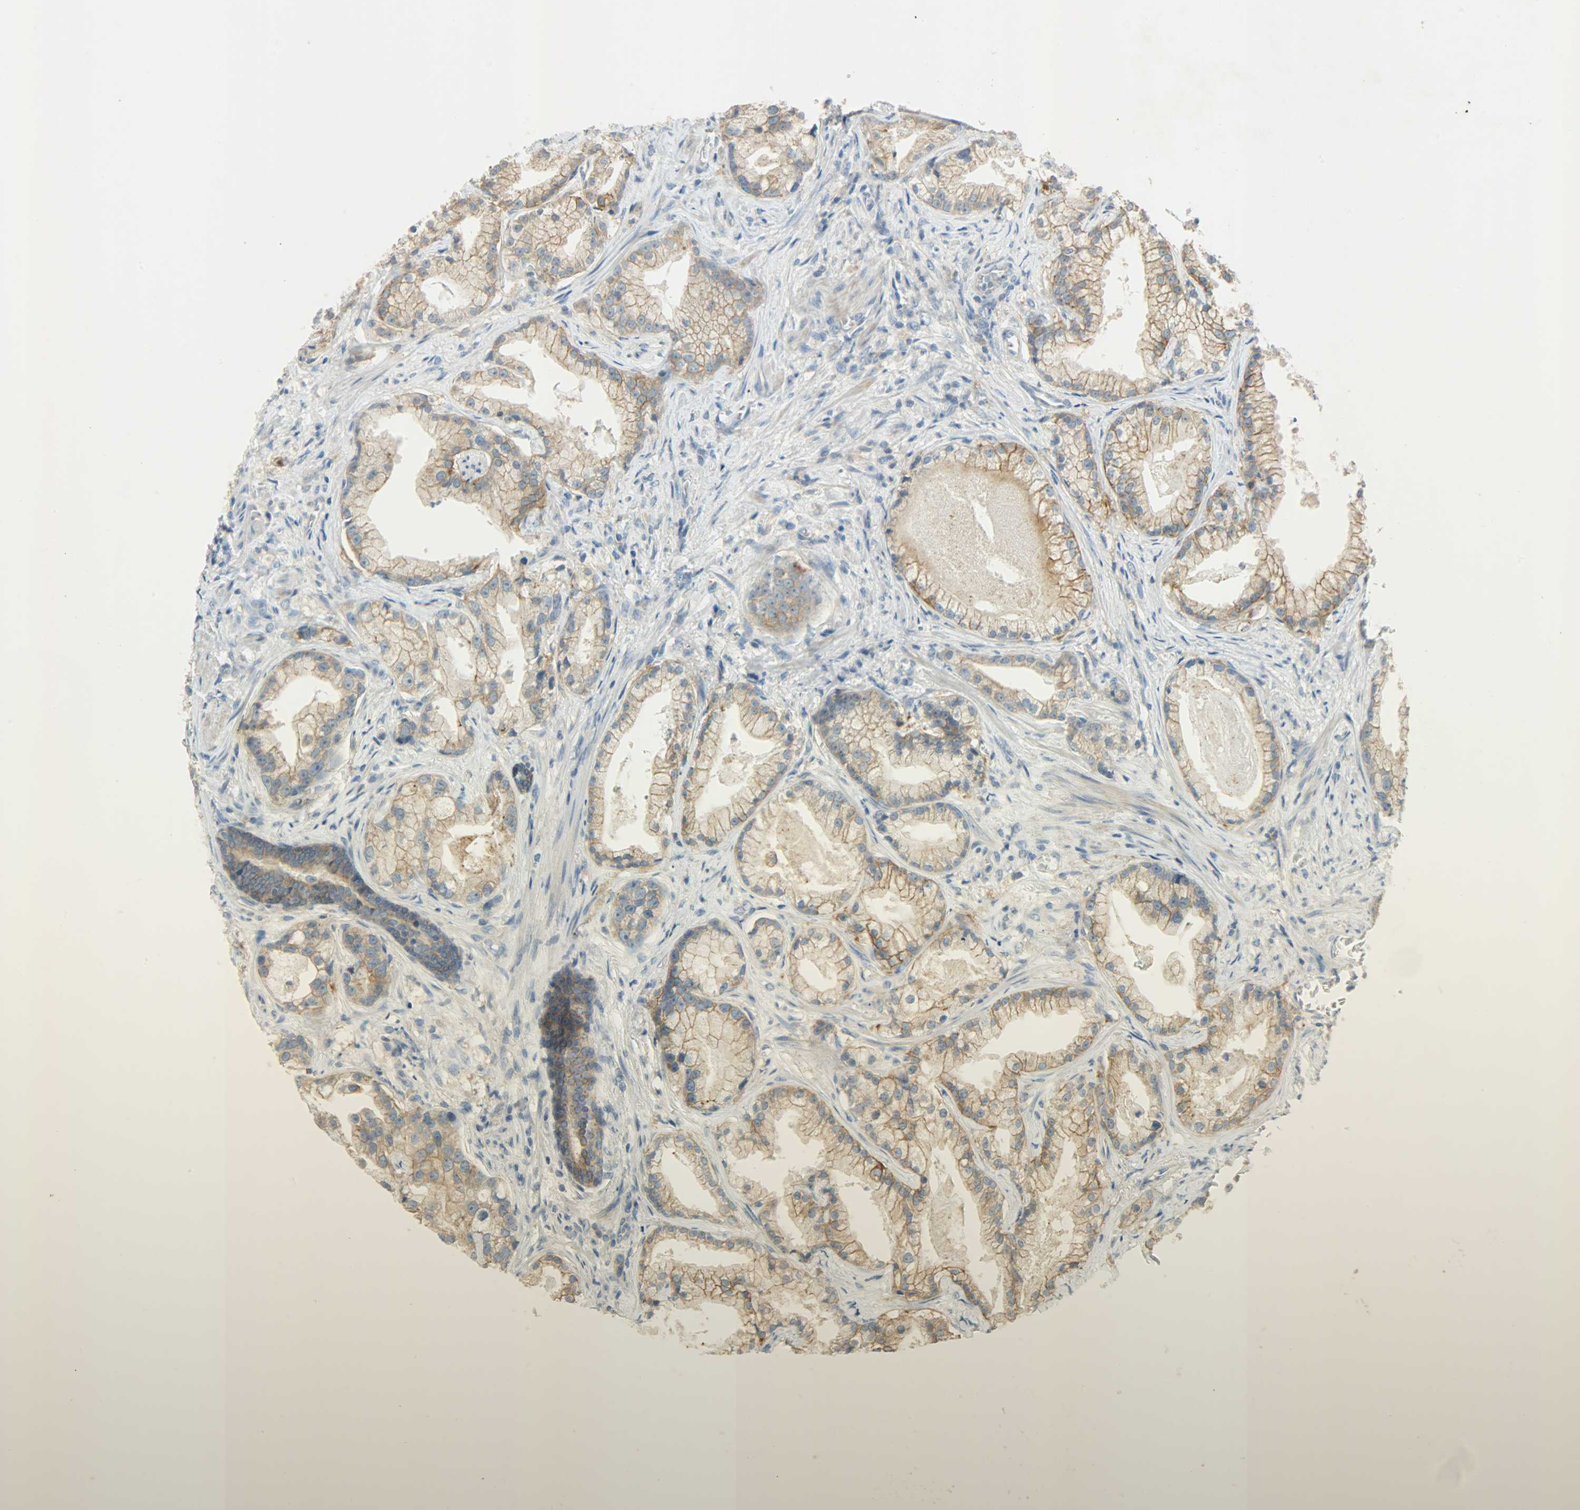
{"staining": {"intensity": "moderate", "quantity": ">75%", "location": "cytoplasmic/membranous"}, "tissue": "prostate cancer", "cell_type": "Tumor cells", "image_type": "cancer", "snomed": [{"axis": "morphology", "description": "Adenocarcinoma, Low grade"}, {"axis": "topography", "description": "Prostate"}], "caption": "This is a micrograph of immunohistochemistry staining of prostate low-grade adenocarcinoma, which shows moderate positivity in the cytoplasmic/membranous of tumor cells.", "gene": "DSG2", "patient": {"sex": "male", "age": 59}}